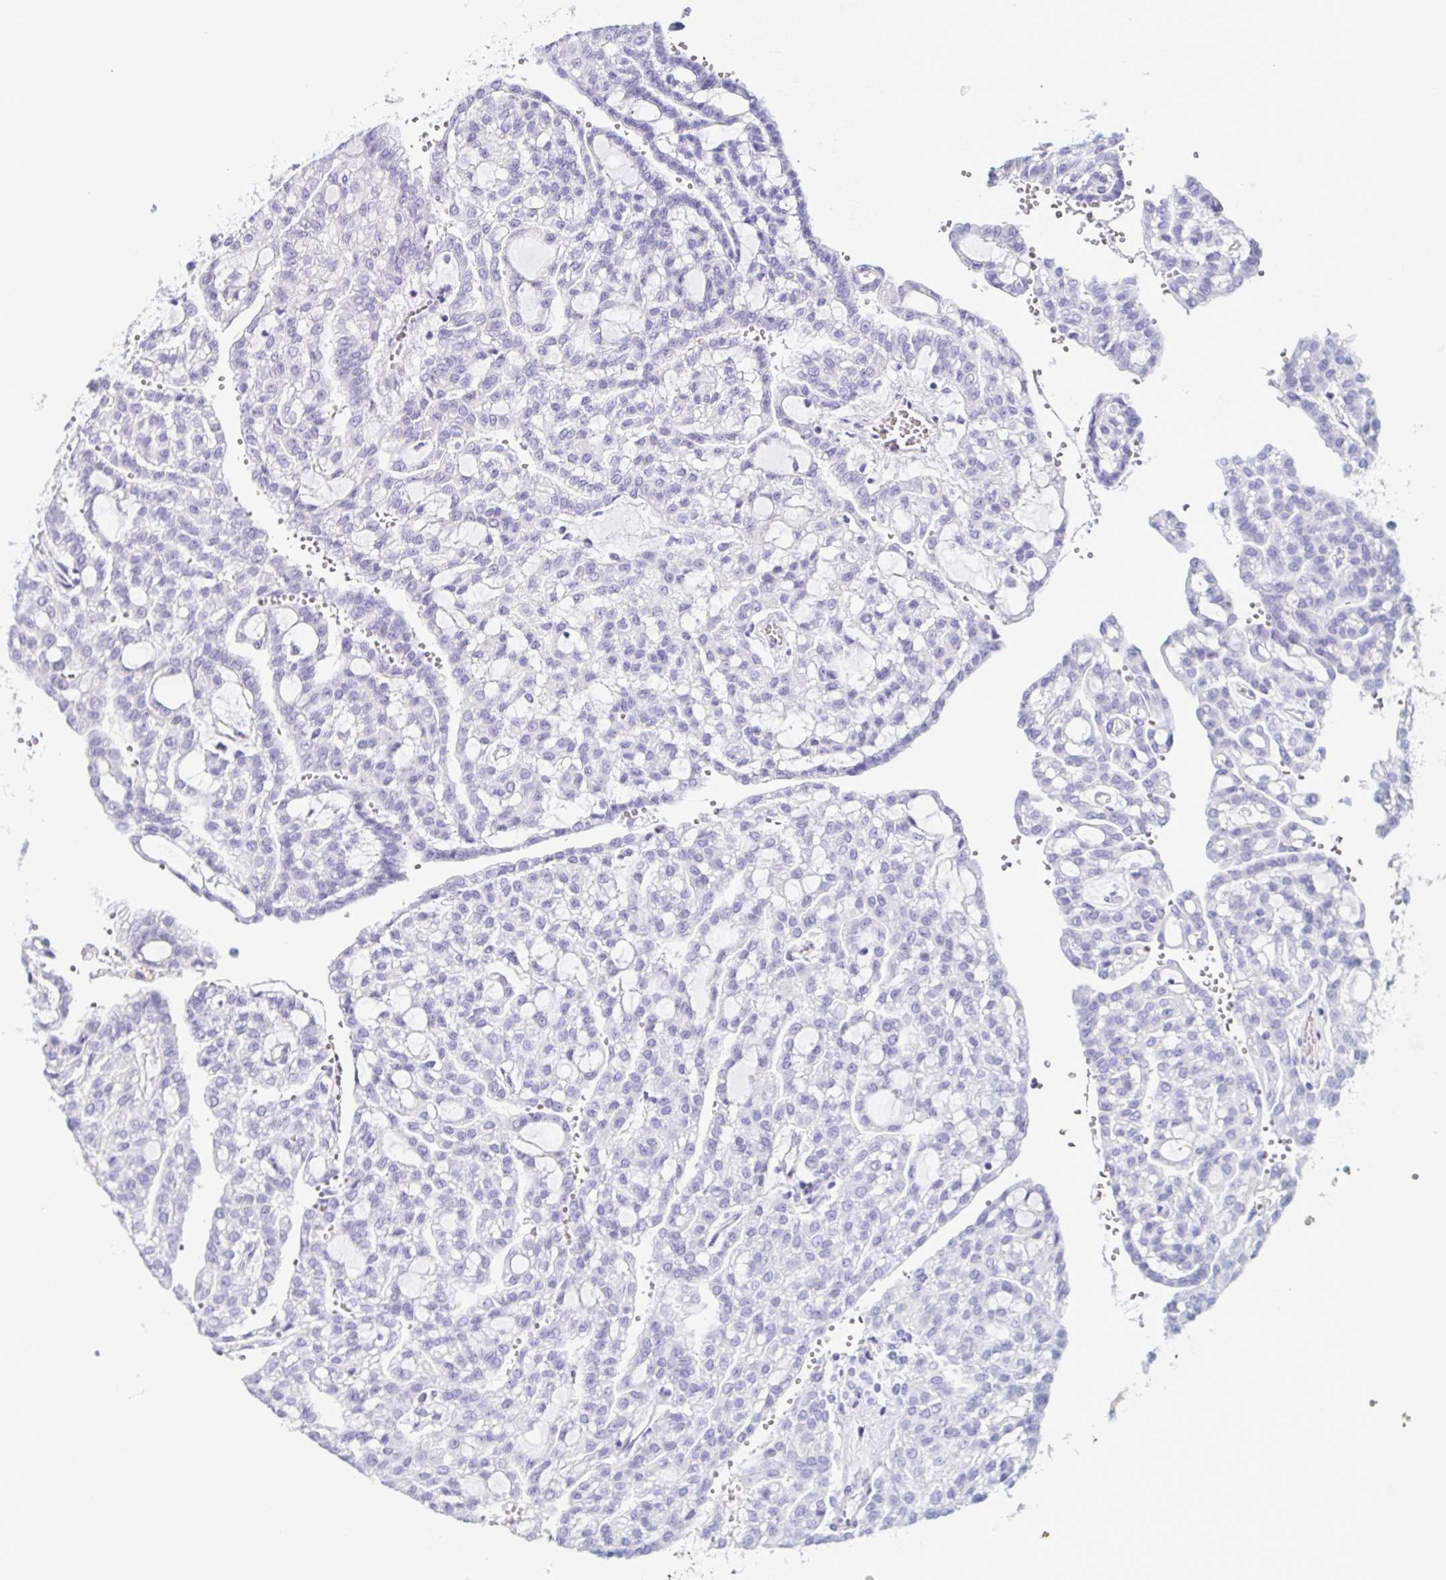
{"staining": {"intensity": "negative", "quantity": "none", "location": "none"}, "tissue": "renal cancer", "cell_type": "Tumor cells", "image_type": "cancer", "snomed": [{"axis": "morphology", "description": "Adenocarcinoma, NOS"}, {"axis": "topography", "description": "Kidney"}], "caption": "Immunohistochemistry of adenocarcinoma (renal) displays no positivity in tumor cells.", "gene": "PRR4", "patient": {"sex": "male", "age": 63}}